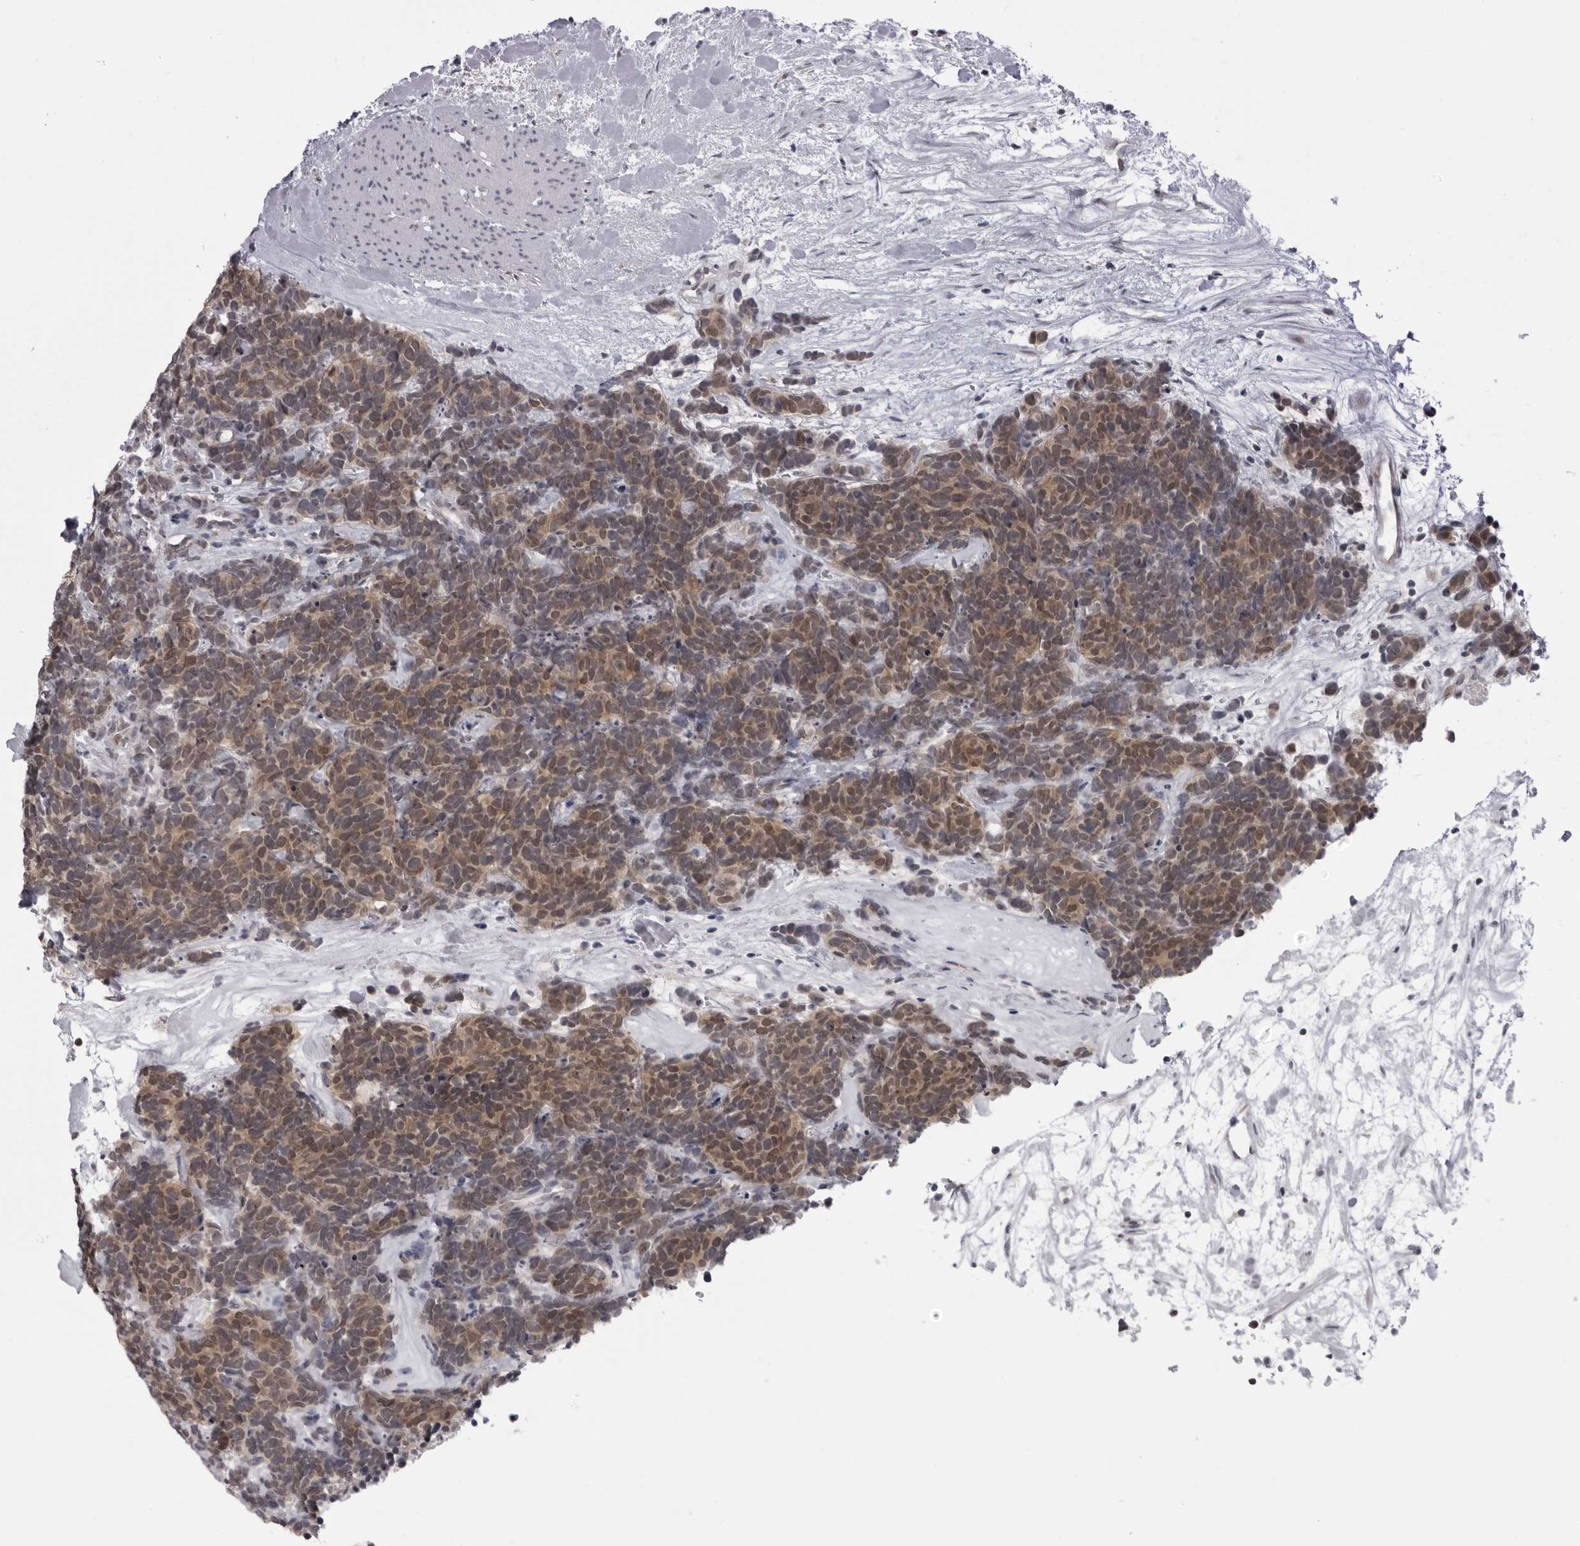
{"staining": {"intensity": "moderate", "quantity": ">75%", "location": "cytoplasmic/membranous"}, "tissue": "carcinoid", "cell_type": "Tumor cells", "image_type": "cancer", "snomed": [{"axis": "morphology", "description": "Carcinoma, NOS"}, {"axis": "morphology", "description": "Carcinoid, malignant, NOS"}, {"axis": "topography", "description": "Urinary bladder"}], "caption": "Immunohistochemical staining of carcinoma displays medium levels of moderate cytoplasmic/membranous staining in about >75% of tumor cells.", "gene": "MAPK12", "patient": {"sex": "male", "age": 57}}